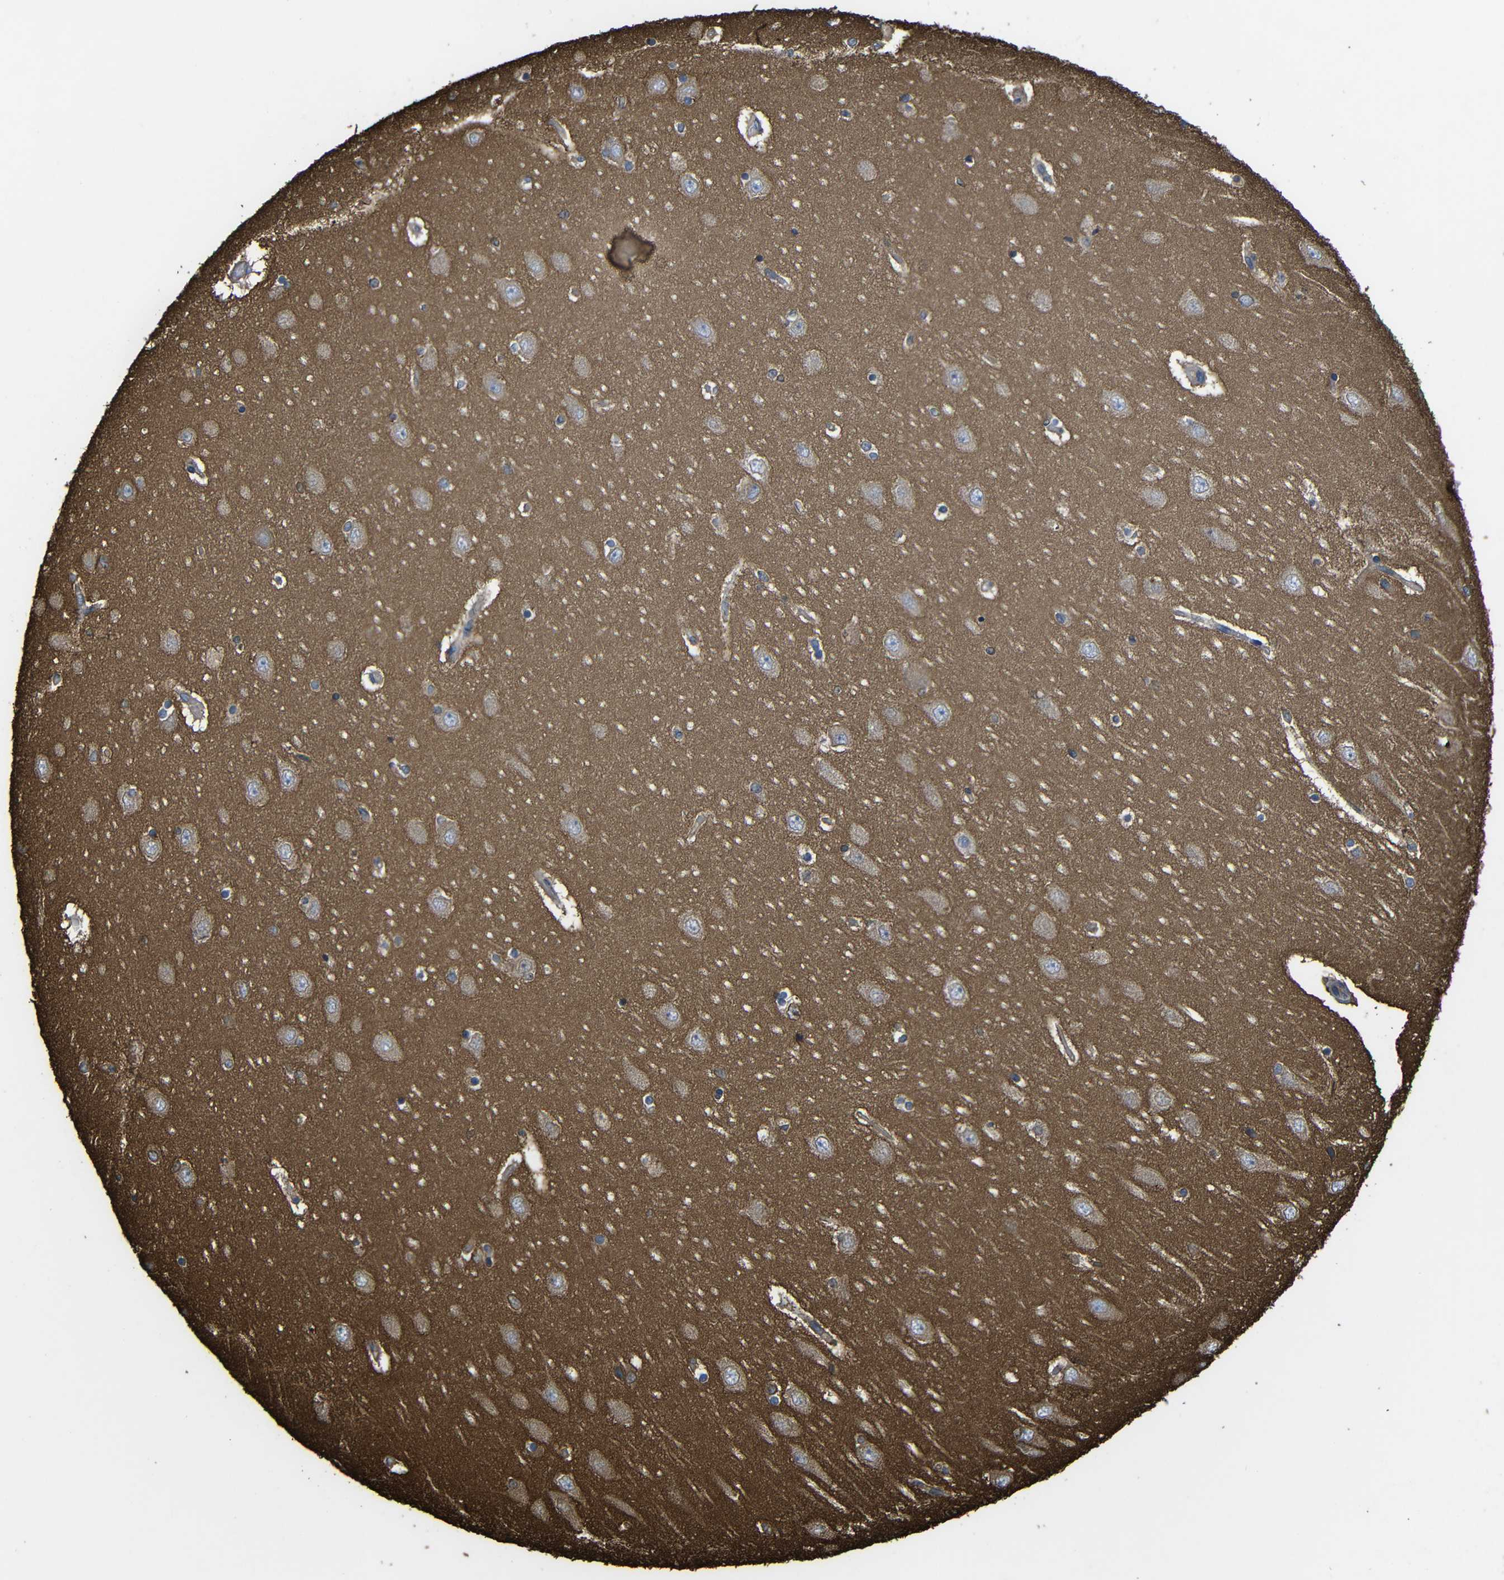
{"staining": {"intensity": "moderate", "quantity": "25%-75%", "location": "cytoplasmic/membranous"}, "tissue": "hippocampus", "cell_type": "Glial cells", "image_type": "normal", "snomed": [{"axis": "morphology", "description": "Normal tissue, NOS"}, {"axis": "topography", "description": "Hippocampus"}], "caption": "Glial cells display medium levels of moderate cytoplasmic/membranous expression in approximately 25%-75% of cells in normal human hippocampus. (DAB (3,3'-diaminobenzidine) IHC, brown staining for protein, blue staining for nuclei).", "gene": "TREM2", "patient": {"sex": "female", "age": 54}}